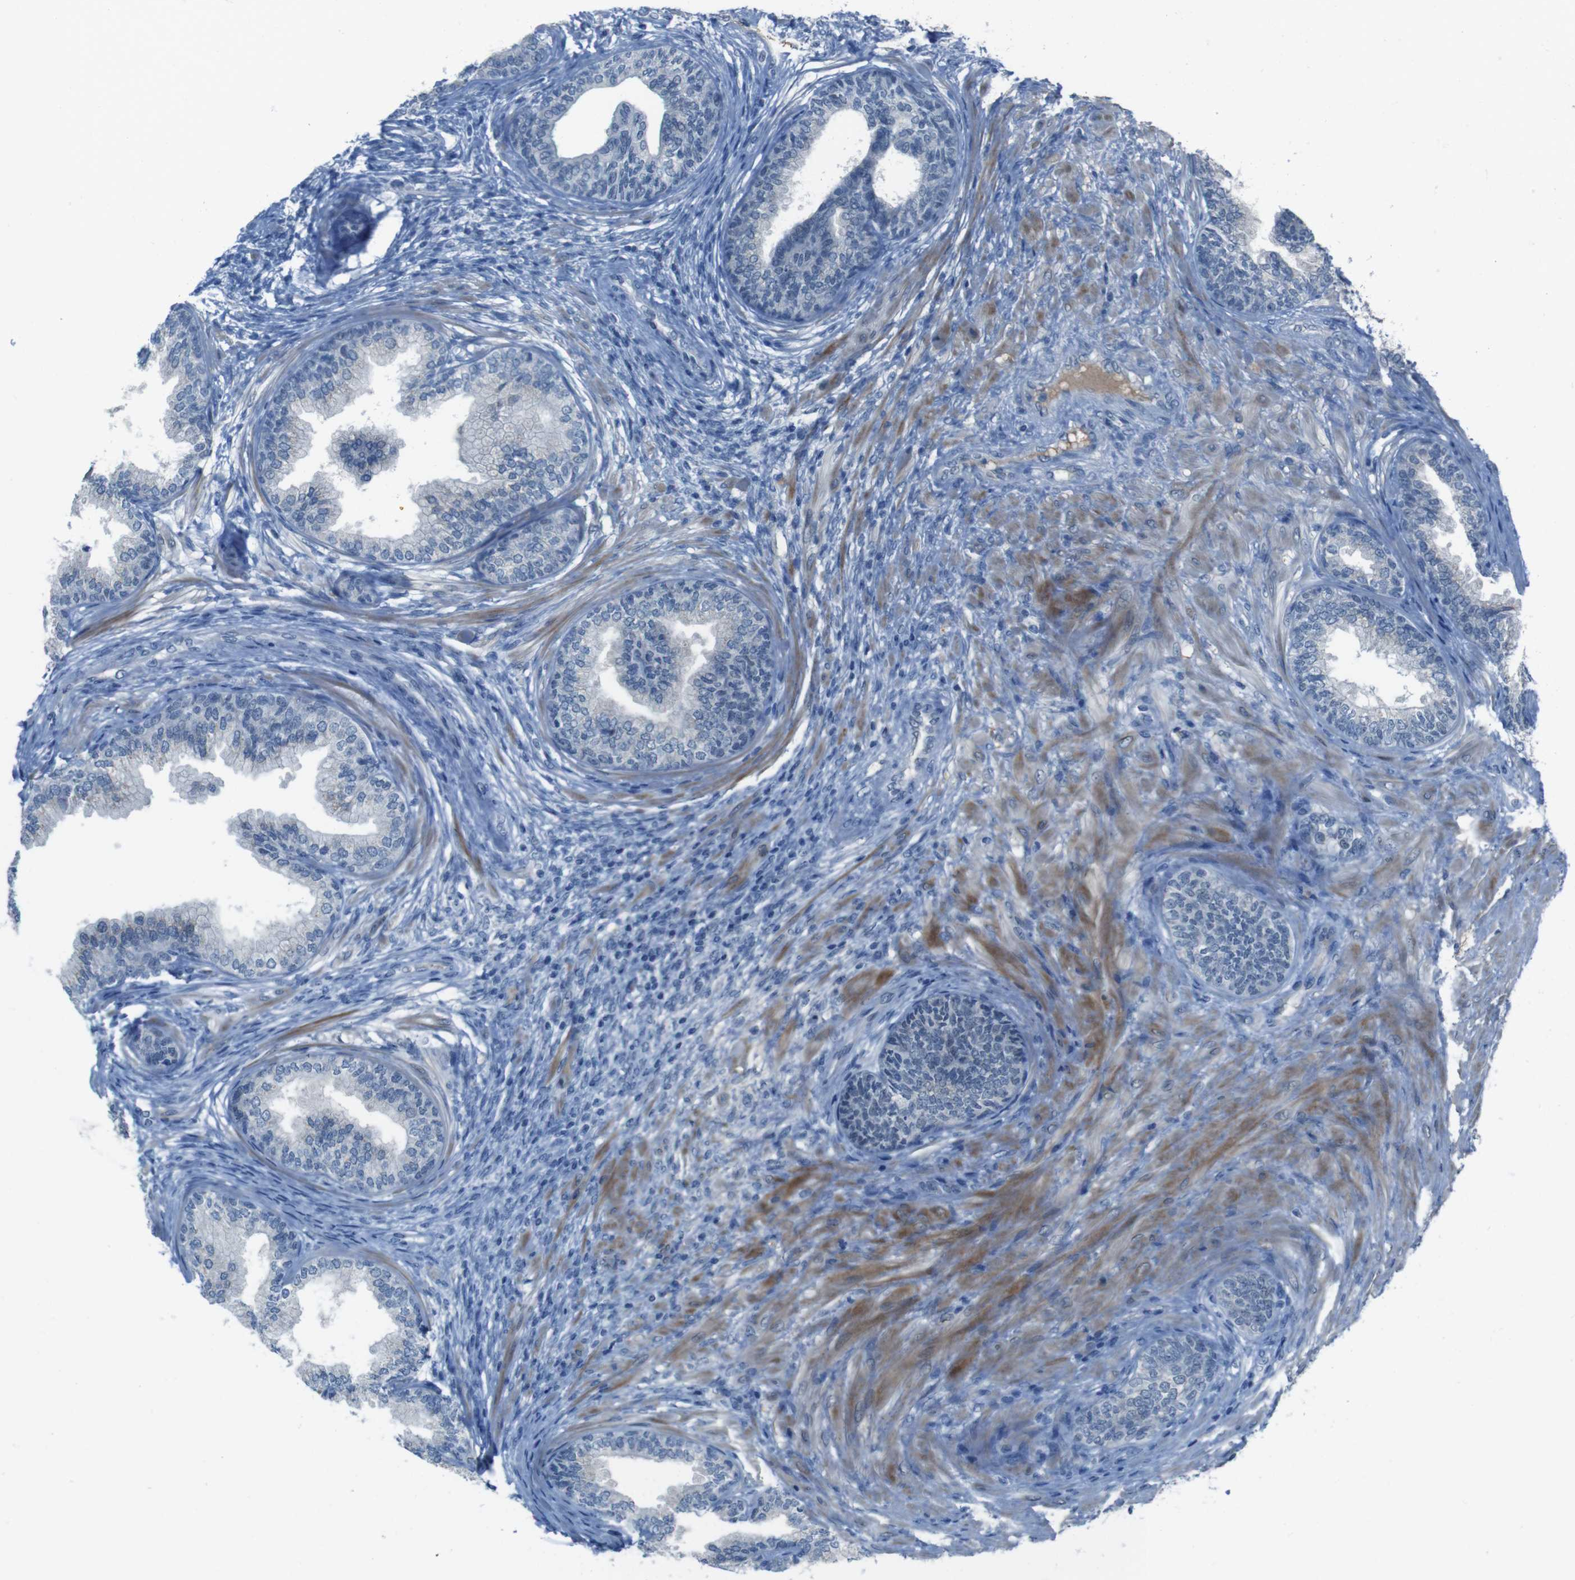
{"staining": {"intensity": "negative", "quantity": "none", "location": "none"}, "tissue": "prostate", "cell_type": "Glandular cells", "image_type": "normal", "snomed": [{"axis": "morphology", "description": "Normal tissue, NOS"}, {"axis": "topography", "description": "Prostate"}], "caption": "Glandular cells show no significant protein expression in unremarkable prostate.", "gene": "CDHR2", "patient": {"sex": "male", "age": 76}}